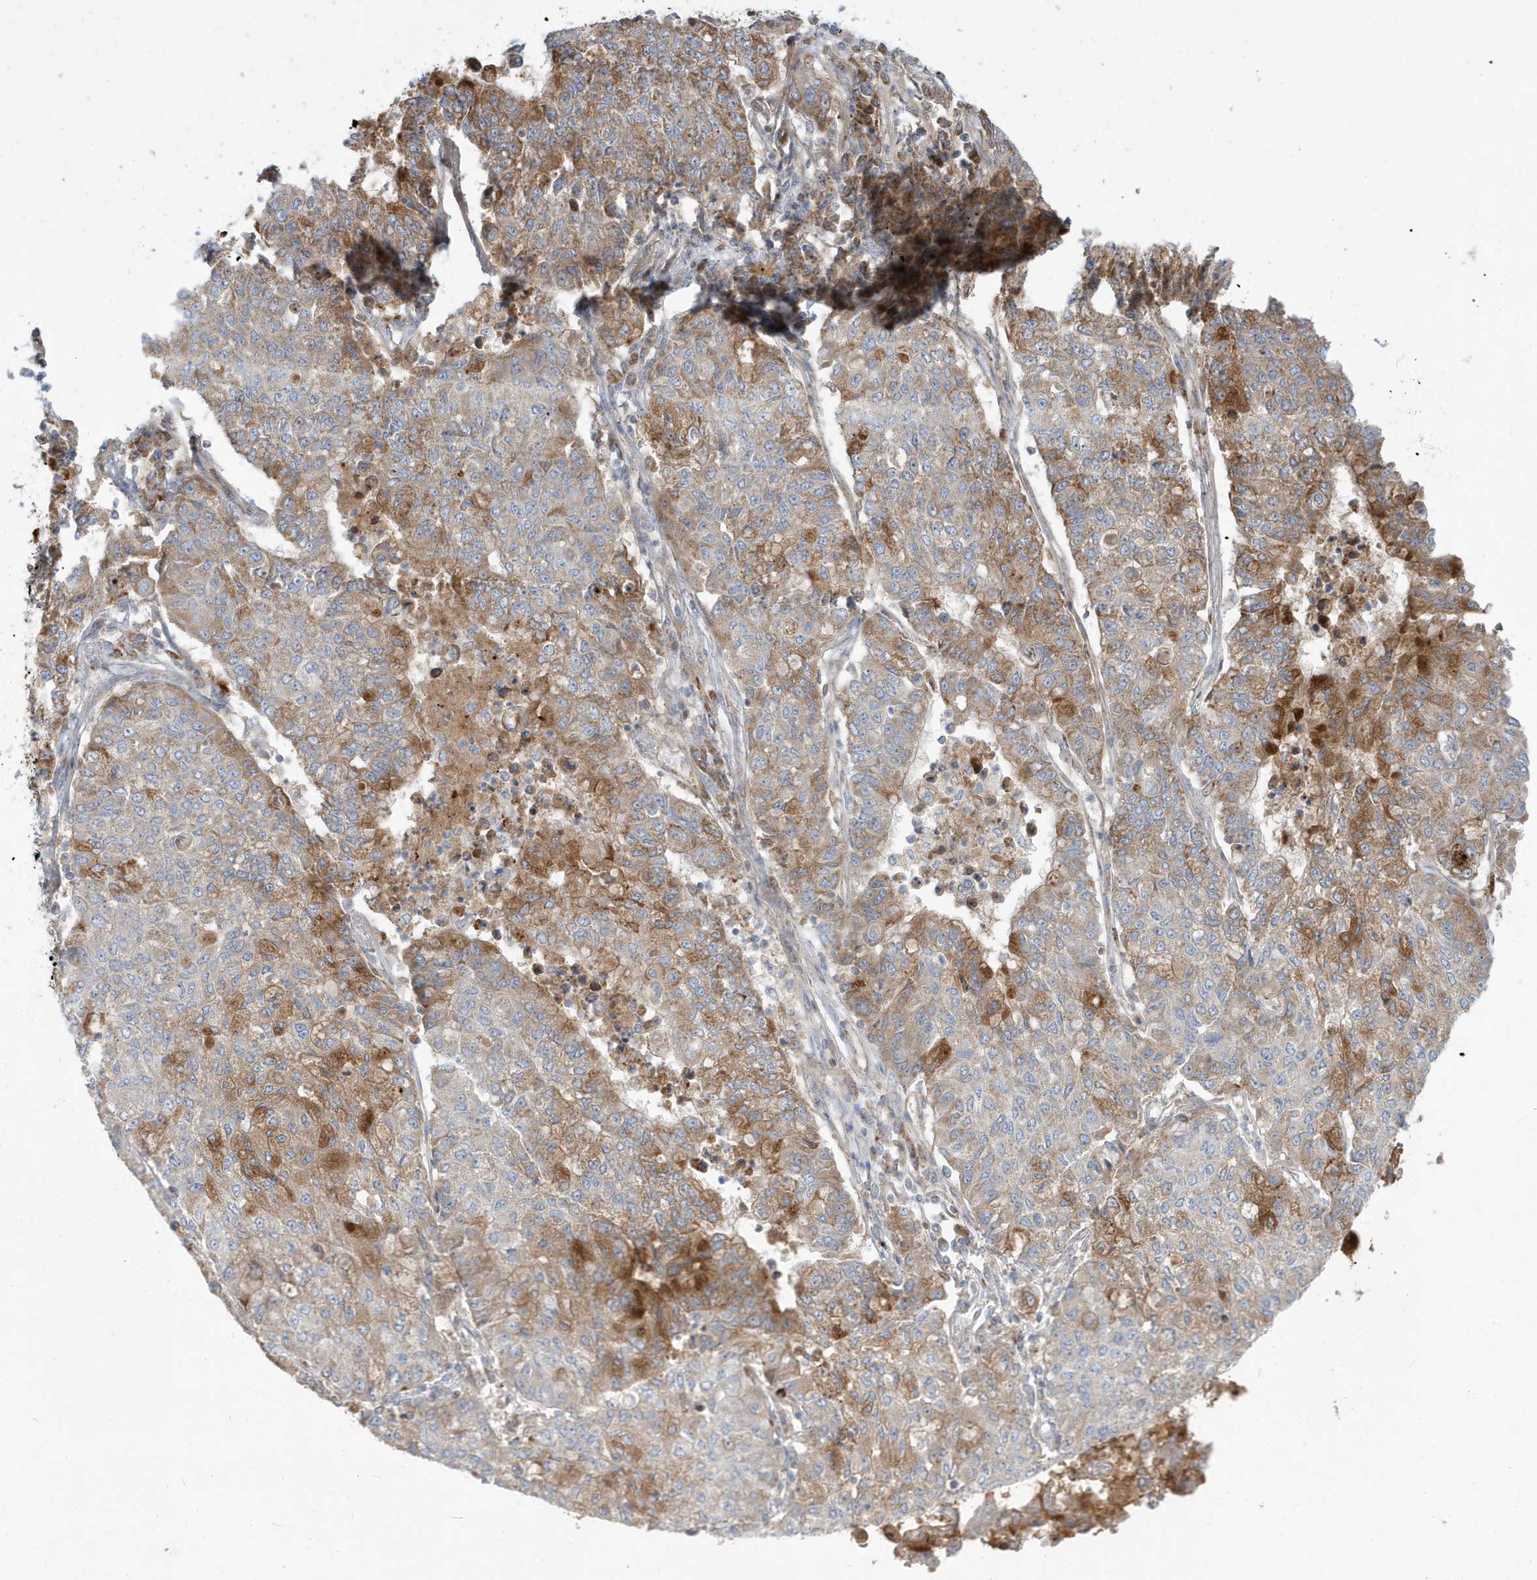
{"staining": {"intensity": "moderate", "quantity": "25%-75%", "location": "cytoplasmic/membranous"}, "tissue": "lung cancer", "cell_type": "Tumor cells", "image_type": "cancer", "snomed": [{"axis": "morphology", "description": "Squamous cell carcinoma, NOS"}, {"axis": "topography", "description": "Lung"}], "caption": "Lung cancer (squamous cell carcinoma) stained with DAB (3,3'-diaminobenzidine) IHC displays medium levels of moderate cytoplasmic/membranous expression in about 25%-75% of tumor cells.", "gene": "IFT57", "patient": {"sex": "male", "age": 74}}